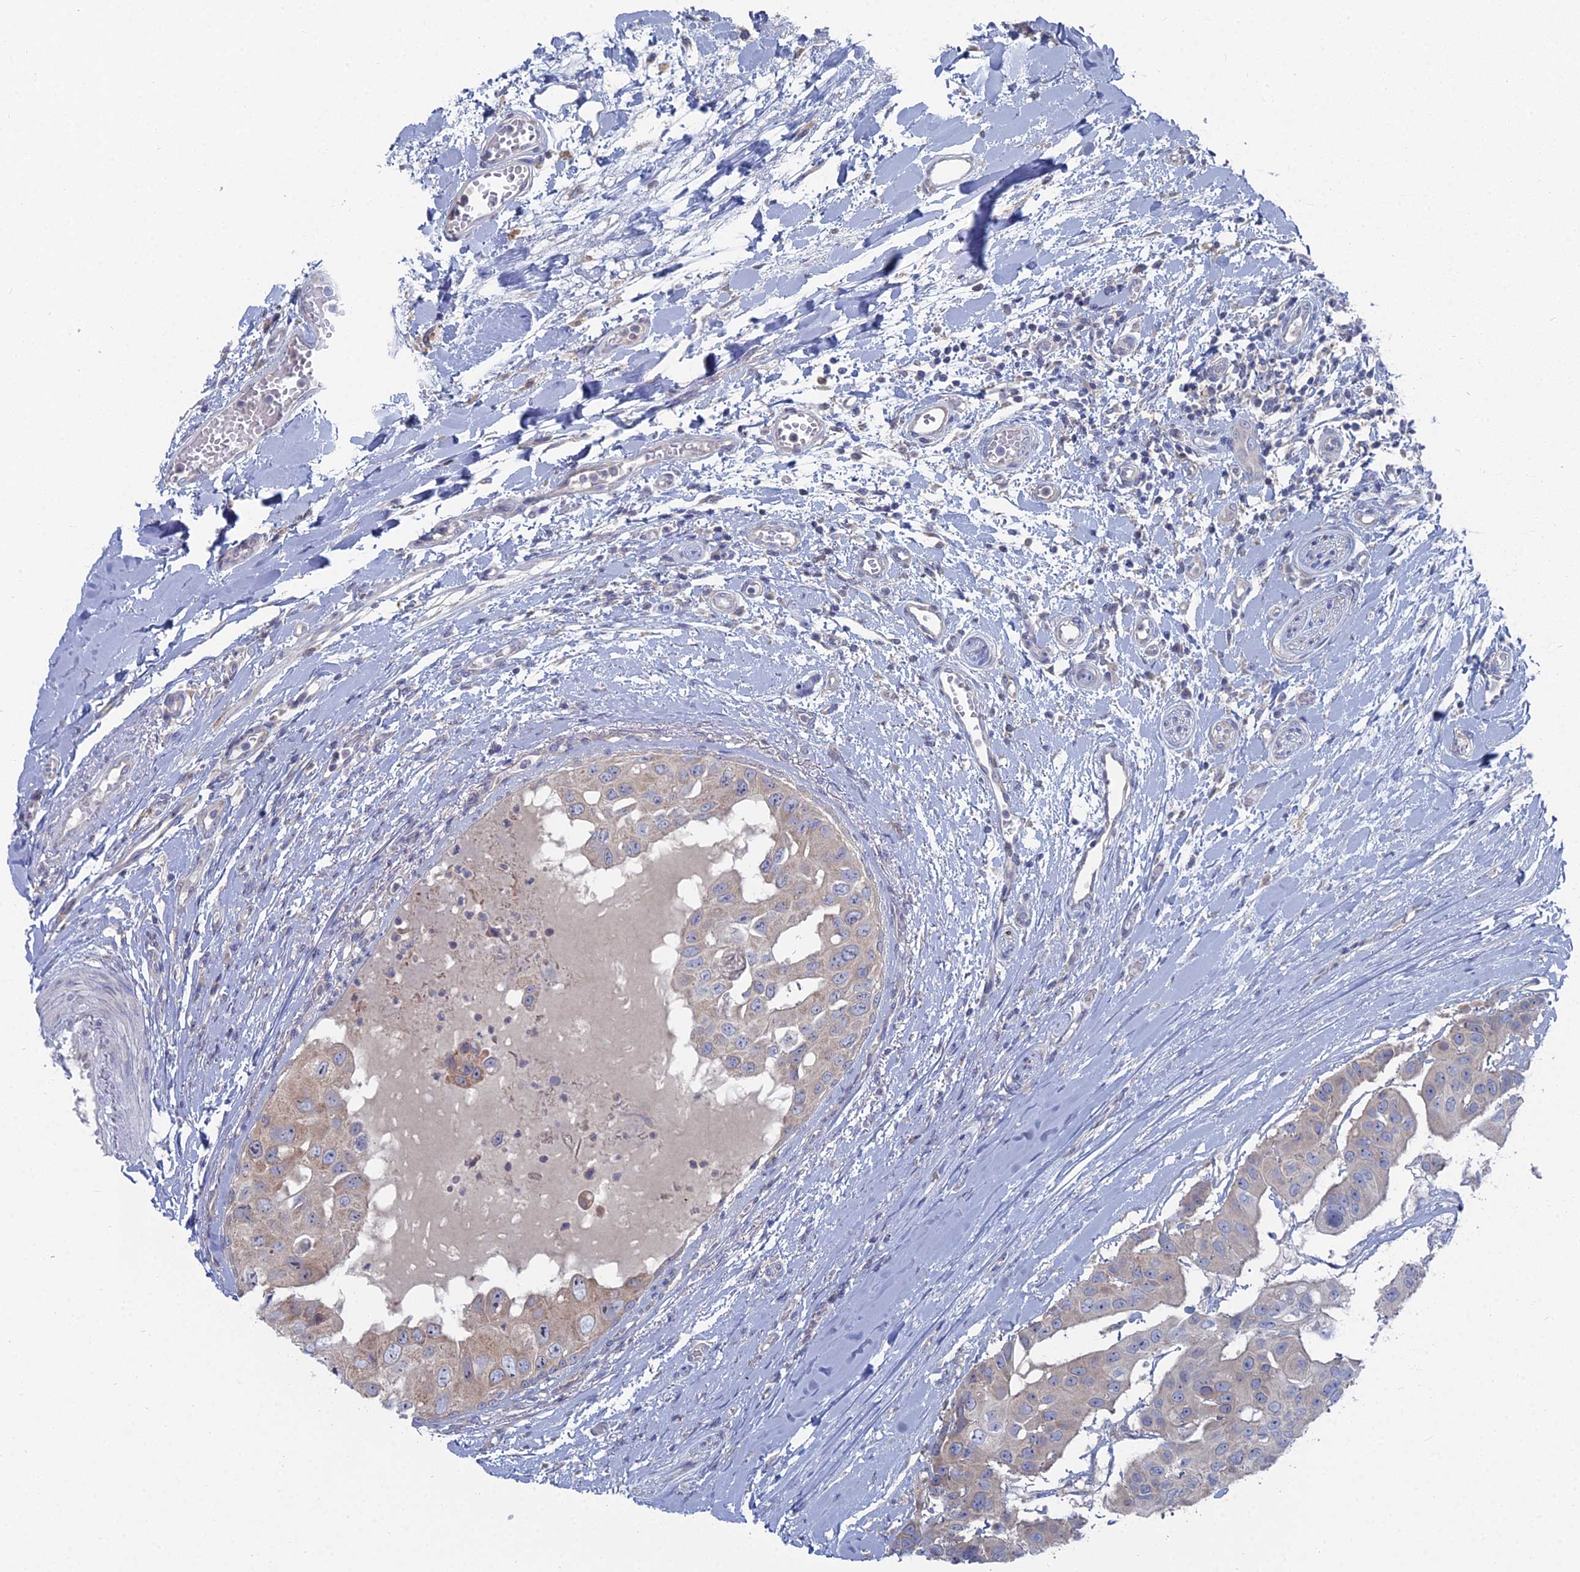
{"staining": {"intensity": "negative", "quantity": "none", "location": "none"}, "tissue": "head and neck cancer", "cell_type": "Tumor cells", "image_type": "cancer", "snomed": [{"axis": "morphology", "description": "Adenocarcinoma, NOS"}, {"axis": "morphology", "description": "Adenocarcinoma, metastatic, NOS"}, {"axis": "topography", "description": "Head-Neck"}], "caption": "A histopathology image of head and neck cancer stained for a protein displays no brown staining in tumor cells.", "gene": "CCDC149", "patient": {"sex": "male", "age": 75}}